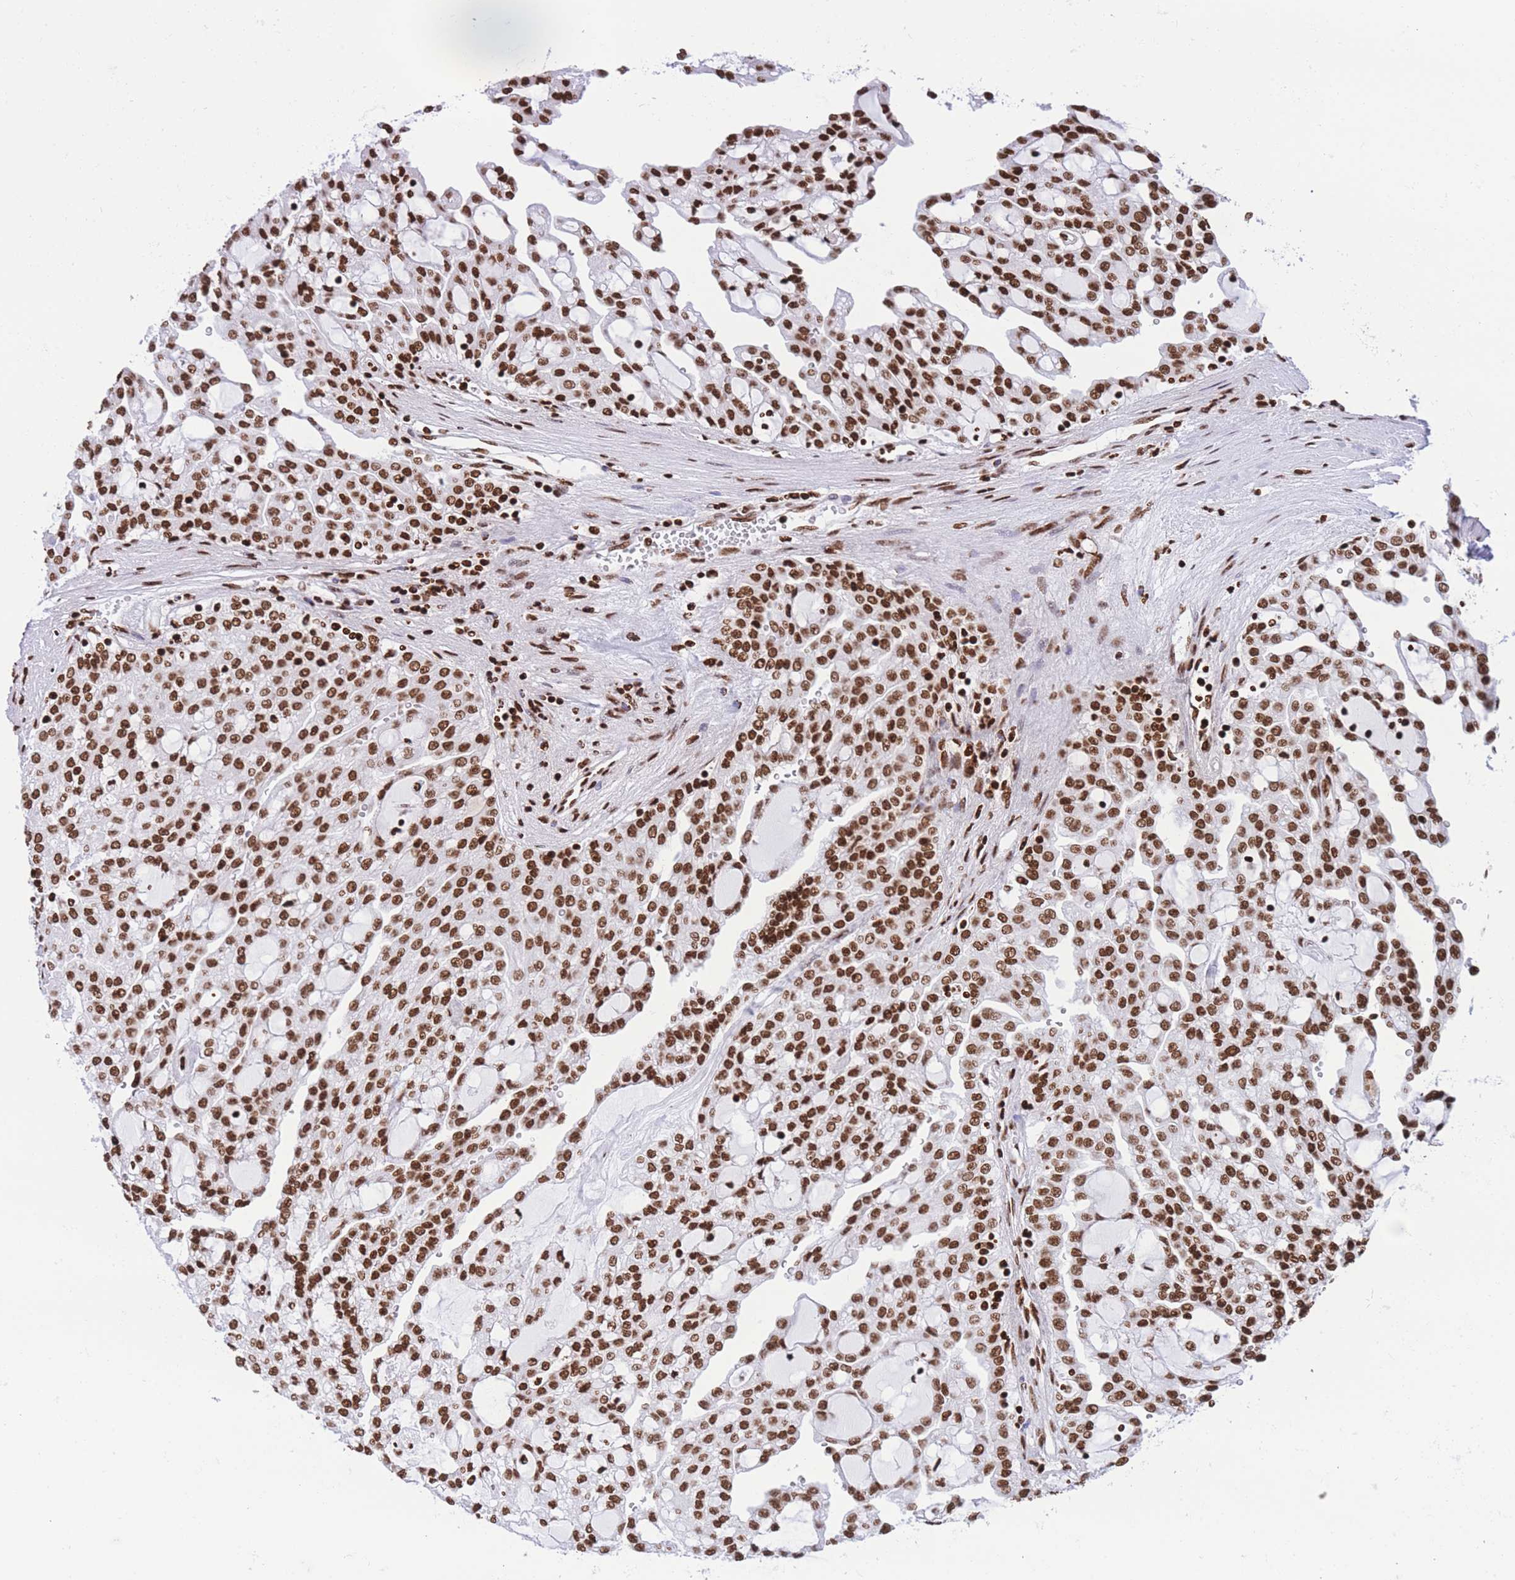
{"staining": {"intensity": "strong", "quantity": ">75%", "location": "nuclear"}, "tissue": "renal cancer", "cell_type": "Tumor cells", "image_type": "cancer", "snomed": [{"axis": "morphology", "description": "Adenocarcinoma, NOS"}, {"axis": "topography", "description": "Kidney"}], "caption": "Immunohistochemical staining of human adenocarcinoma (renal) demonstrates high levels of strong nuclear protein staining in about >75% of tumor cells.", "gene": "H2BC11", "patient": {"sex": "male", "age": 63}}